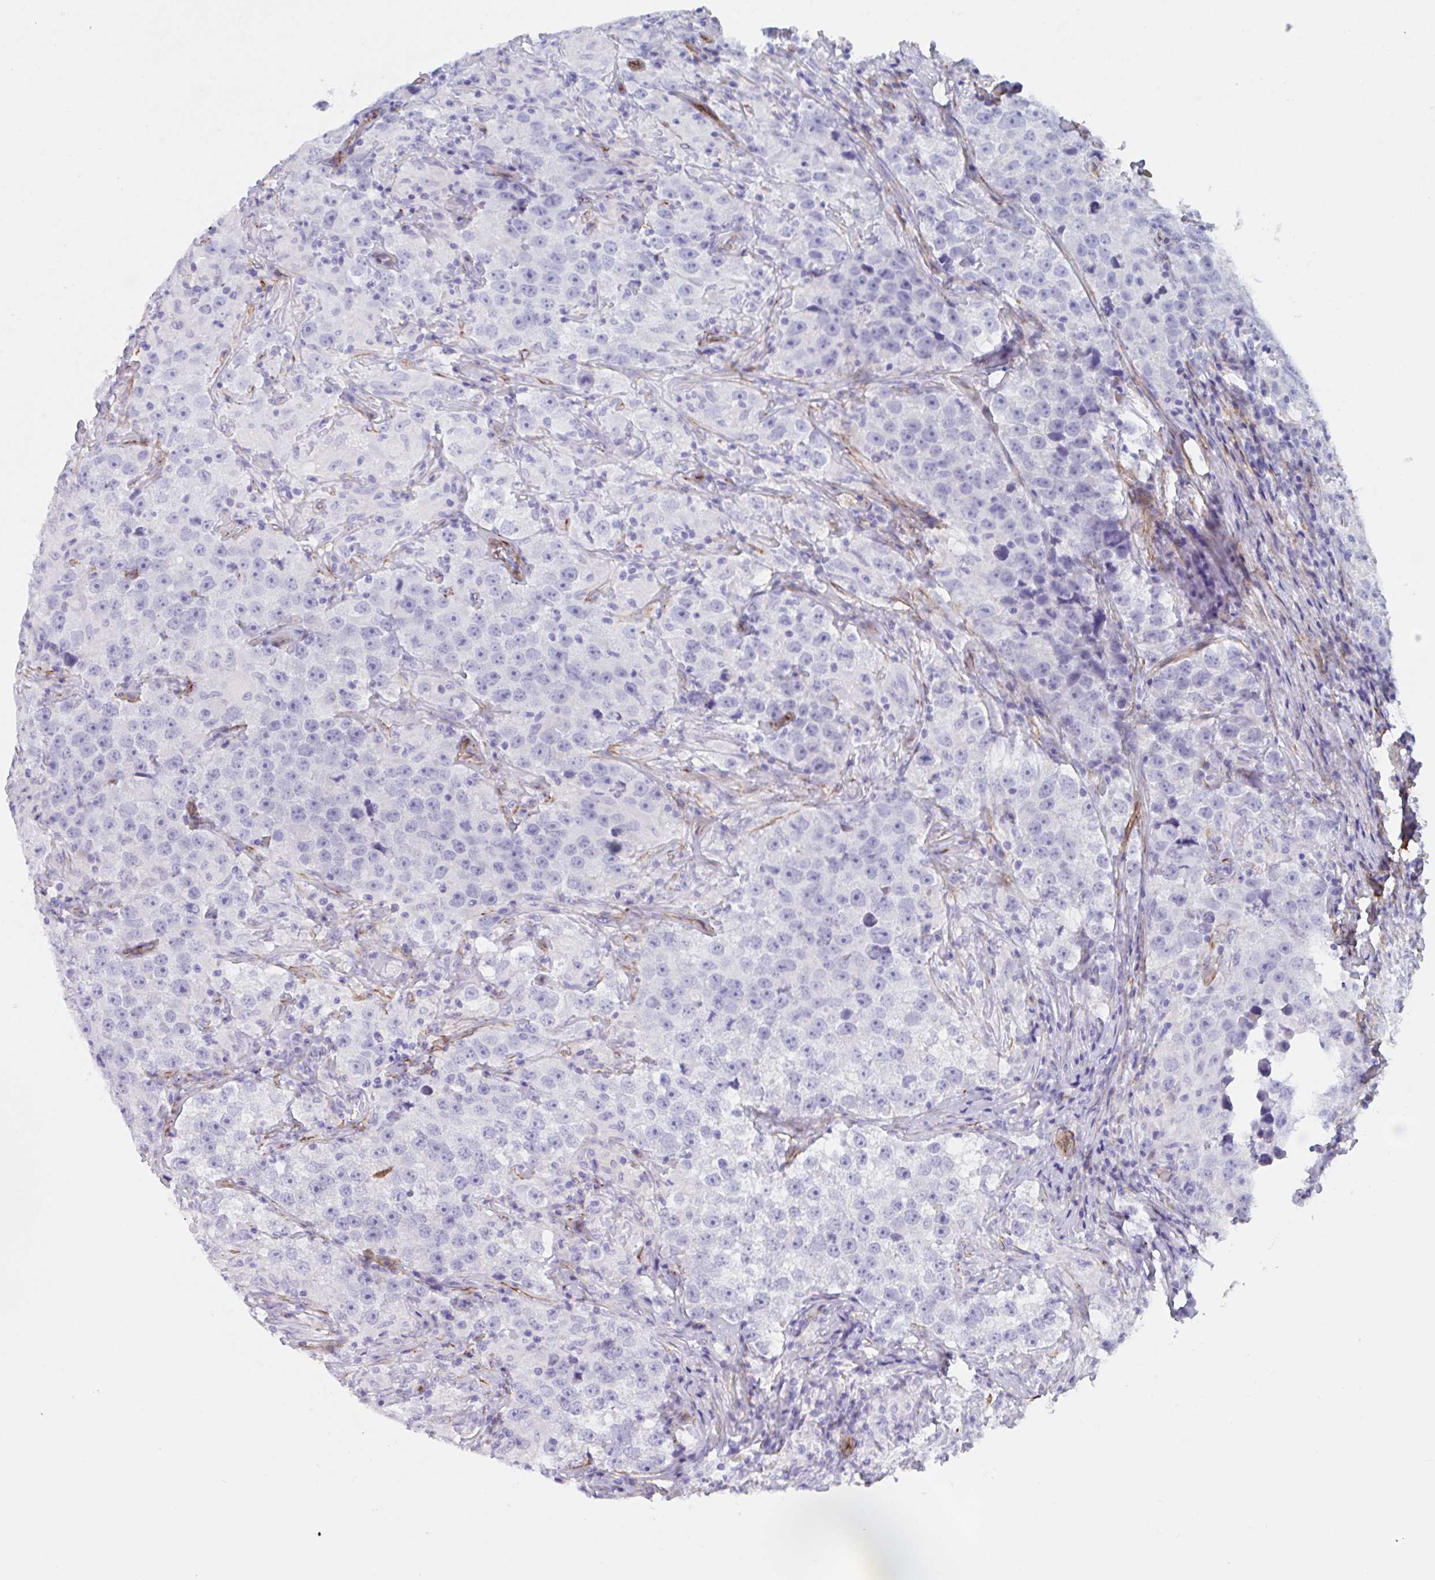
{"staining": {"intensity": "negative", "quantity": "none", "location": "none"}, "tissue": "testis cancer", "cell_type": "Tumor cells", "image_type": "cancer", "snomed": [{"axis": "morphology", "description": "Seminoma, NOS"}, {"axis": "topography", "description": "Testis"}], "caption": "Testis cancer stained for a protein using immunohistochemistry (IHC) displays no positivity tumor cells.", "gene": "CITED4", "patient": {"sex": "male", "age": 46}}